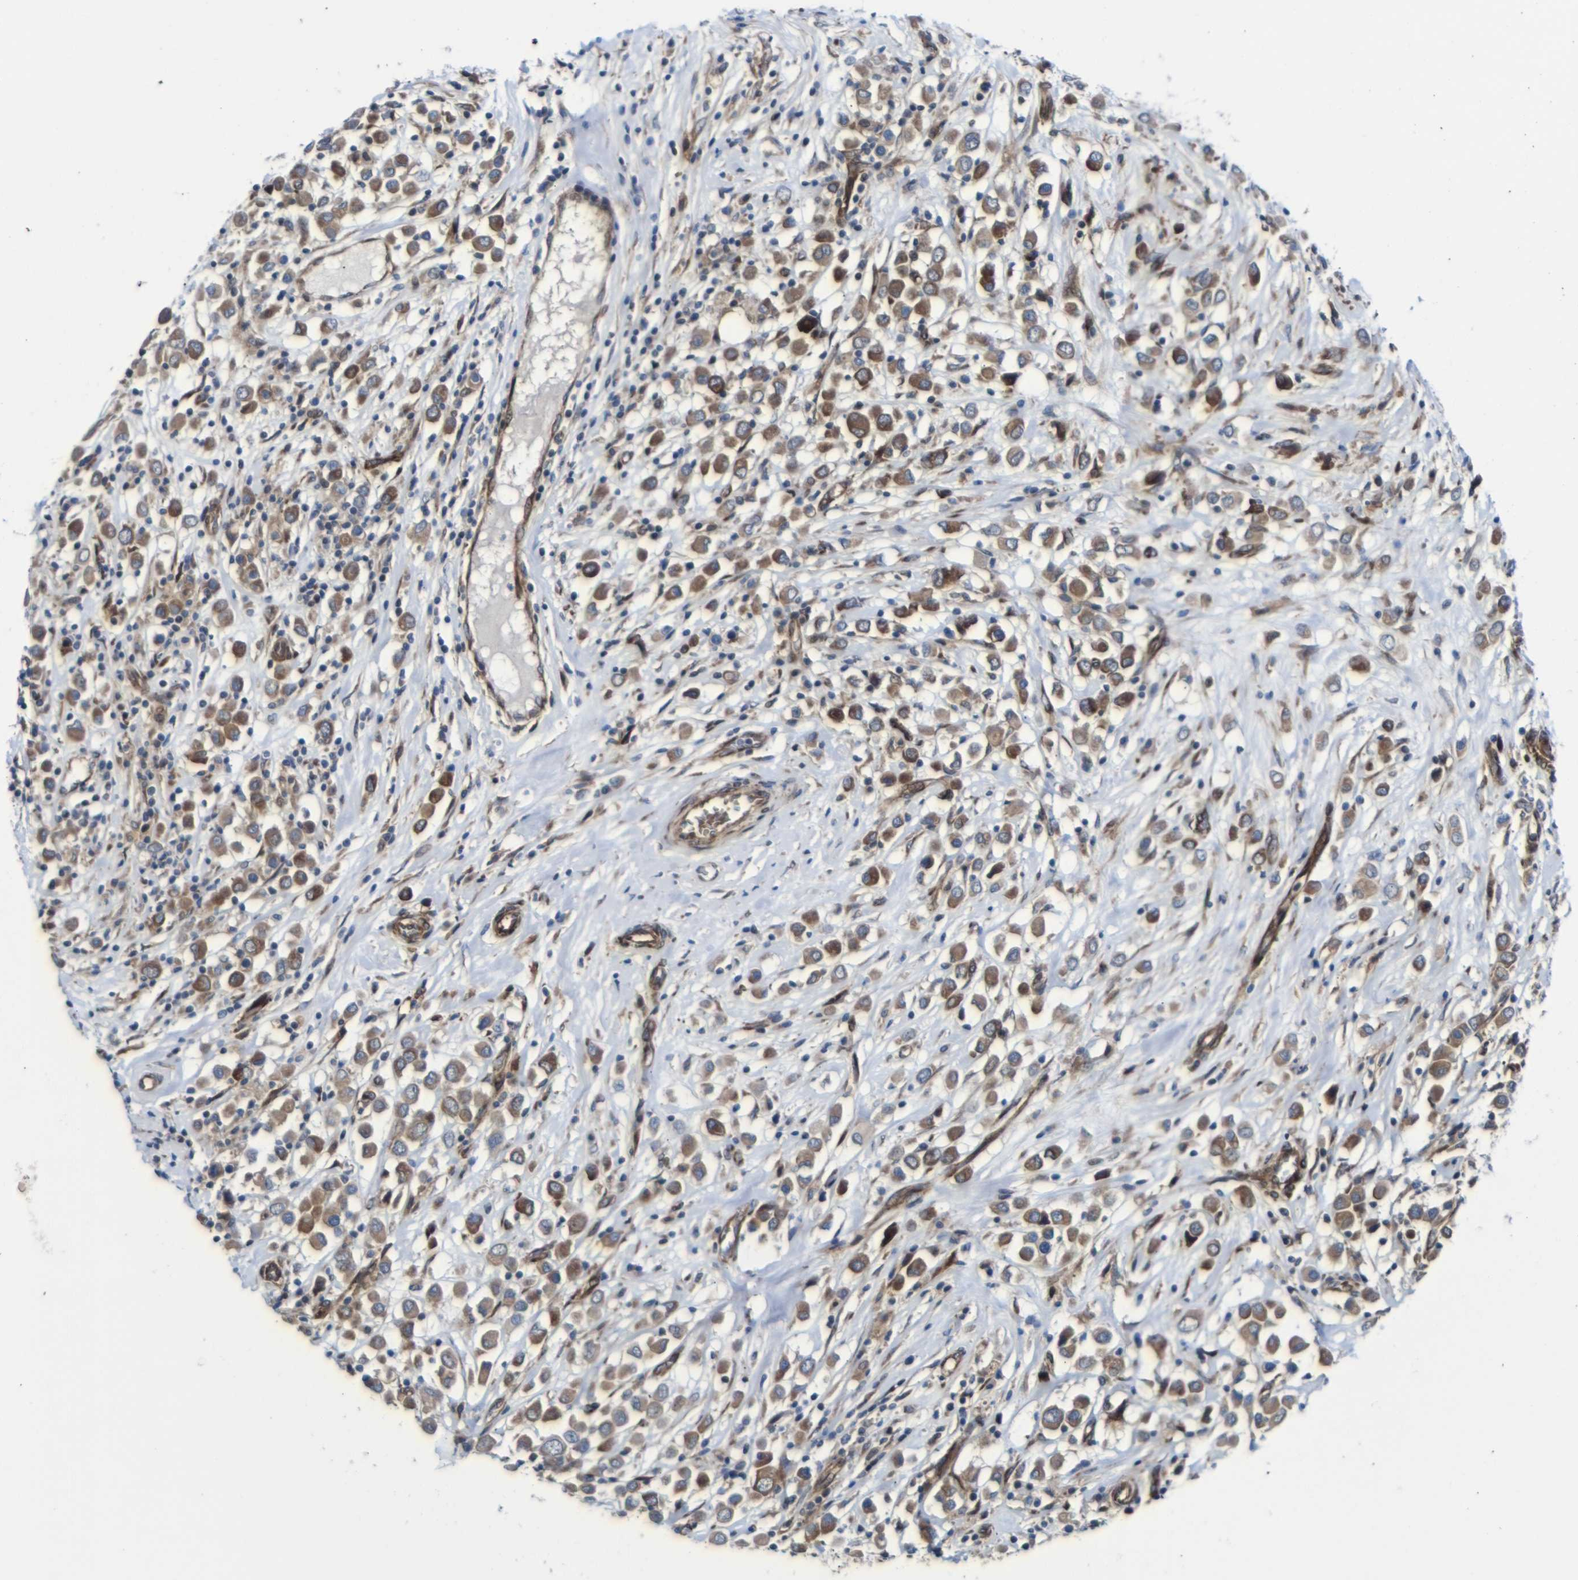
{"staining": {"intensity": "moderate", "quantity": ">75%", "location": "cytoplasmic/membranous"}, "tissue": "breast cancer", "cell_type": "Tumor cells", "image_type": "cancer", "snomed": [{"axis": "morphology", "description": "Duct carcinoma"}, {"axis": "topography", "description": "Breast"}], "caption": "Immunohistochemical staining of human breast cancer displays moderate cytoplasmic/membranous protein staining in about >75% of tumor cells. Nuclei are stained in blue.", "gene": "PARP14", "patient": {"sex": "female", "age": 61}}